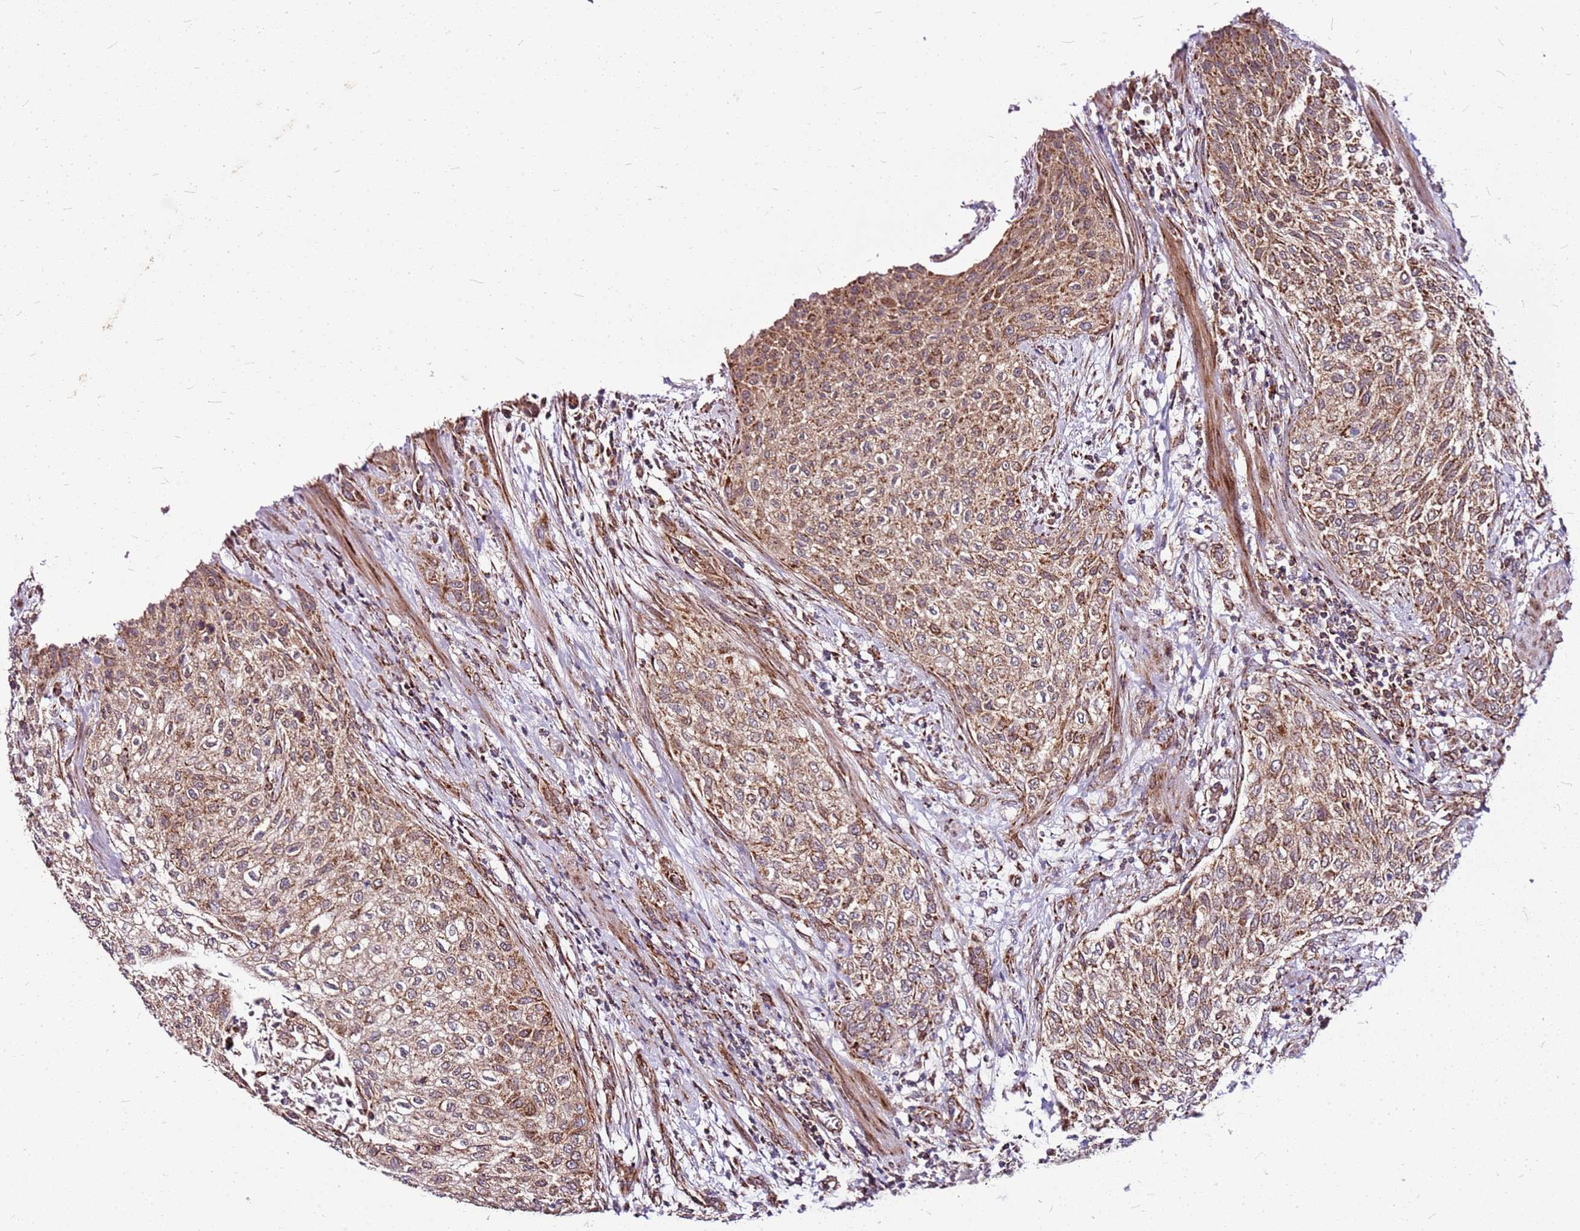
{"staining": {"intensity": "moderate", "quantity": ">75%", "location": "cytoplasmic/membranous"}, "tissue": "urothelial cancer", "cell_type": "Tumor cells", "image_type": "cancer", "snomed": [{"axis": "morphology", "description": "Normal tissue, NOS"}, {"axis": "morphology", "description": "Urothelial carcinoma, NOS"}, {"axis": "topography", "description": "Urinary bladder"}, {"axis": "topography", "description": "Peripheral nerve tissue"}], "caption": "An IHC photomicrograph of tumor tissue is shown. Protein staining in brown highlights moderate cytoplasmic/membranous positivity in transitional cell carcinoma within tumor cells.", "gene": "OR51T1", "patient": {"sex": "male", "age": 35}}